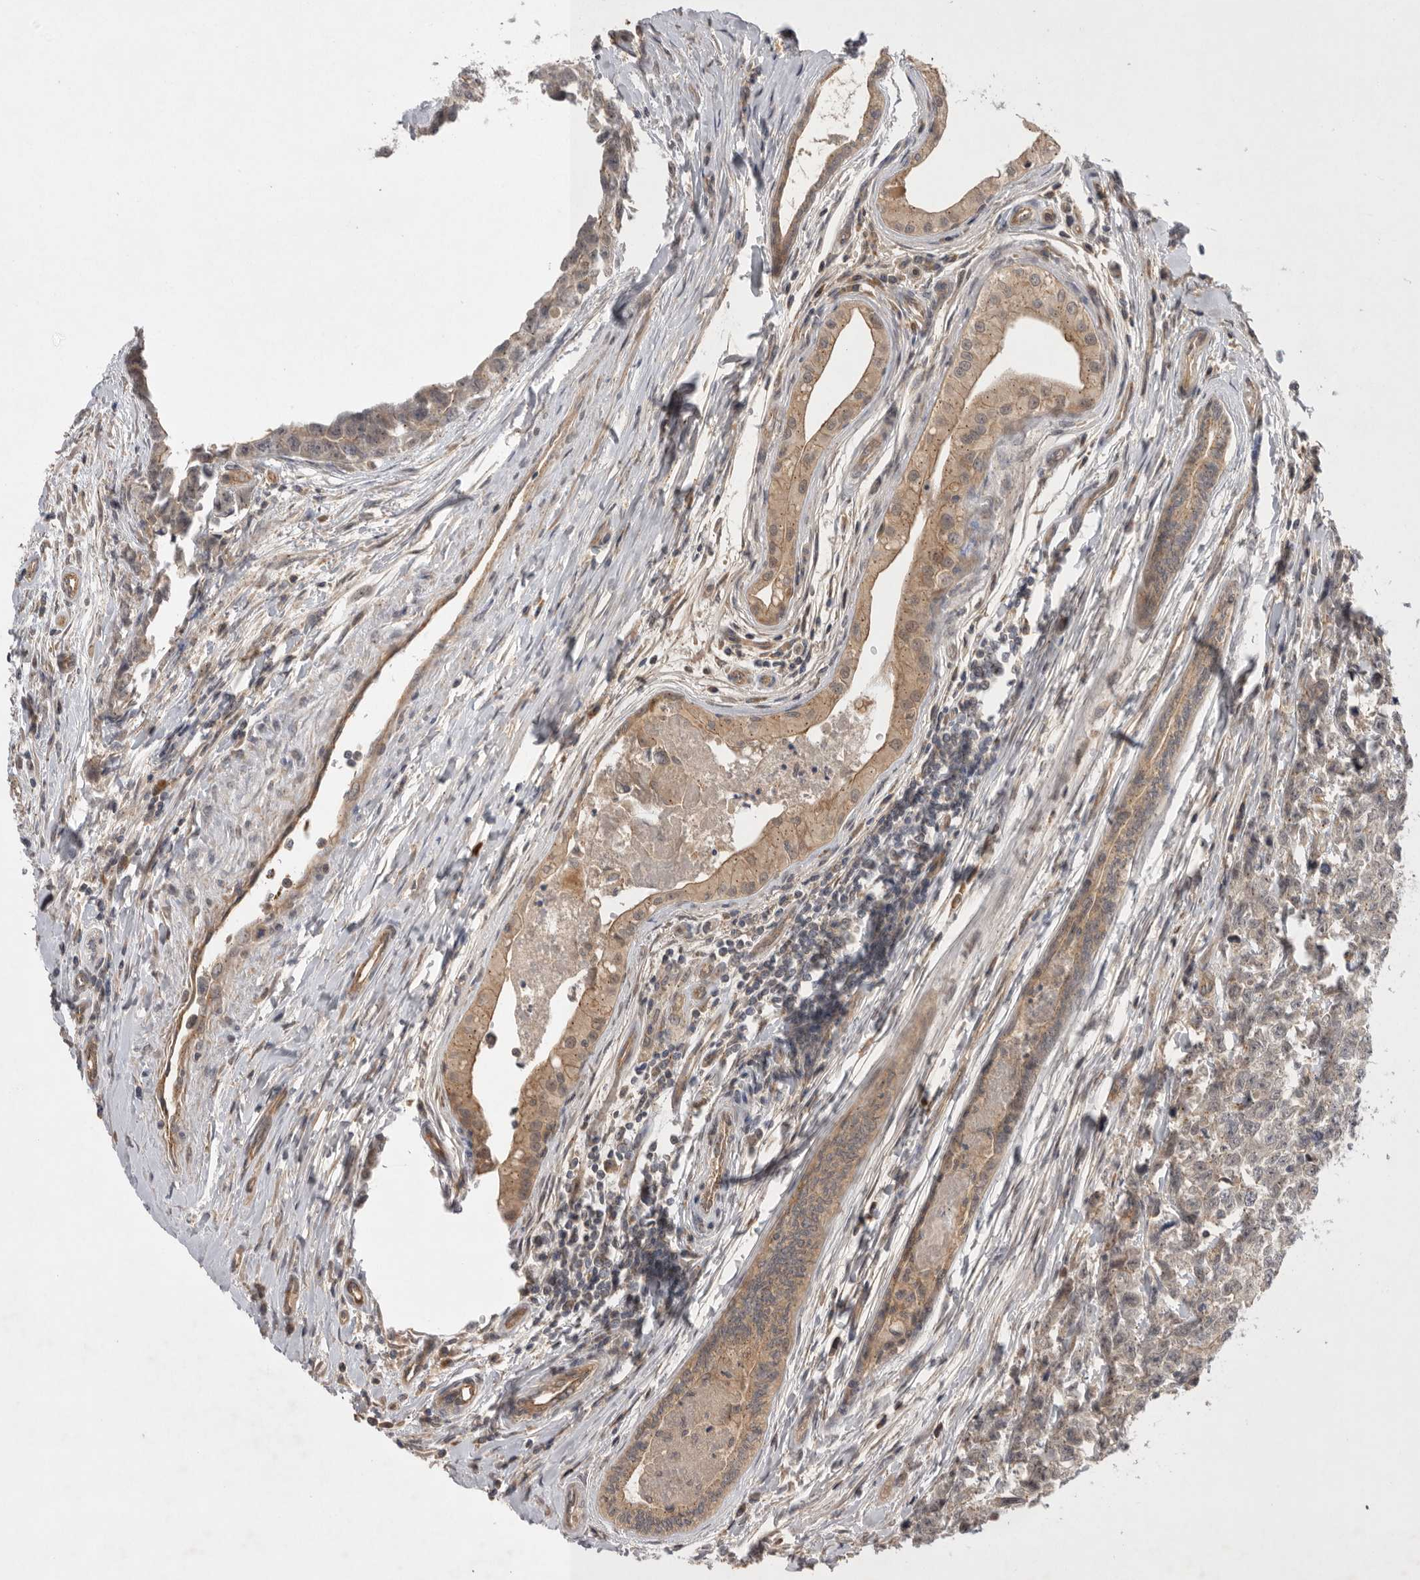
{"staining": {"intensity": "negative", "quantity": "none", "location": "none"}, "tissue": "testis cancer", "cell_type": "Tumor cells", "image_type": "cancer", "snomed": [{"axis": "morphology", "description": "Carcinoma, Embryonal, NOS"}, {"axis": "topography", "description": "Testis"}], "caption": "A high-resolution histopathology image shows IHC staining of testis cancer (embryonal carcinoma), which demonstrates no significant staining in tumor cells. Brightfield microscopy of IHC stained with DAB (3,3'-diaminobenzidine) (brown) and hematoxylin (blue), captured at high magnification.", "gene": "NRCAM", "patient": {"sex": "male", "age": 28}}